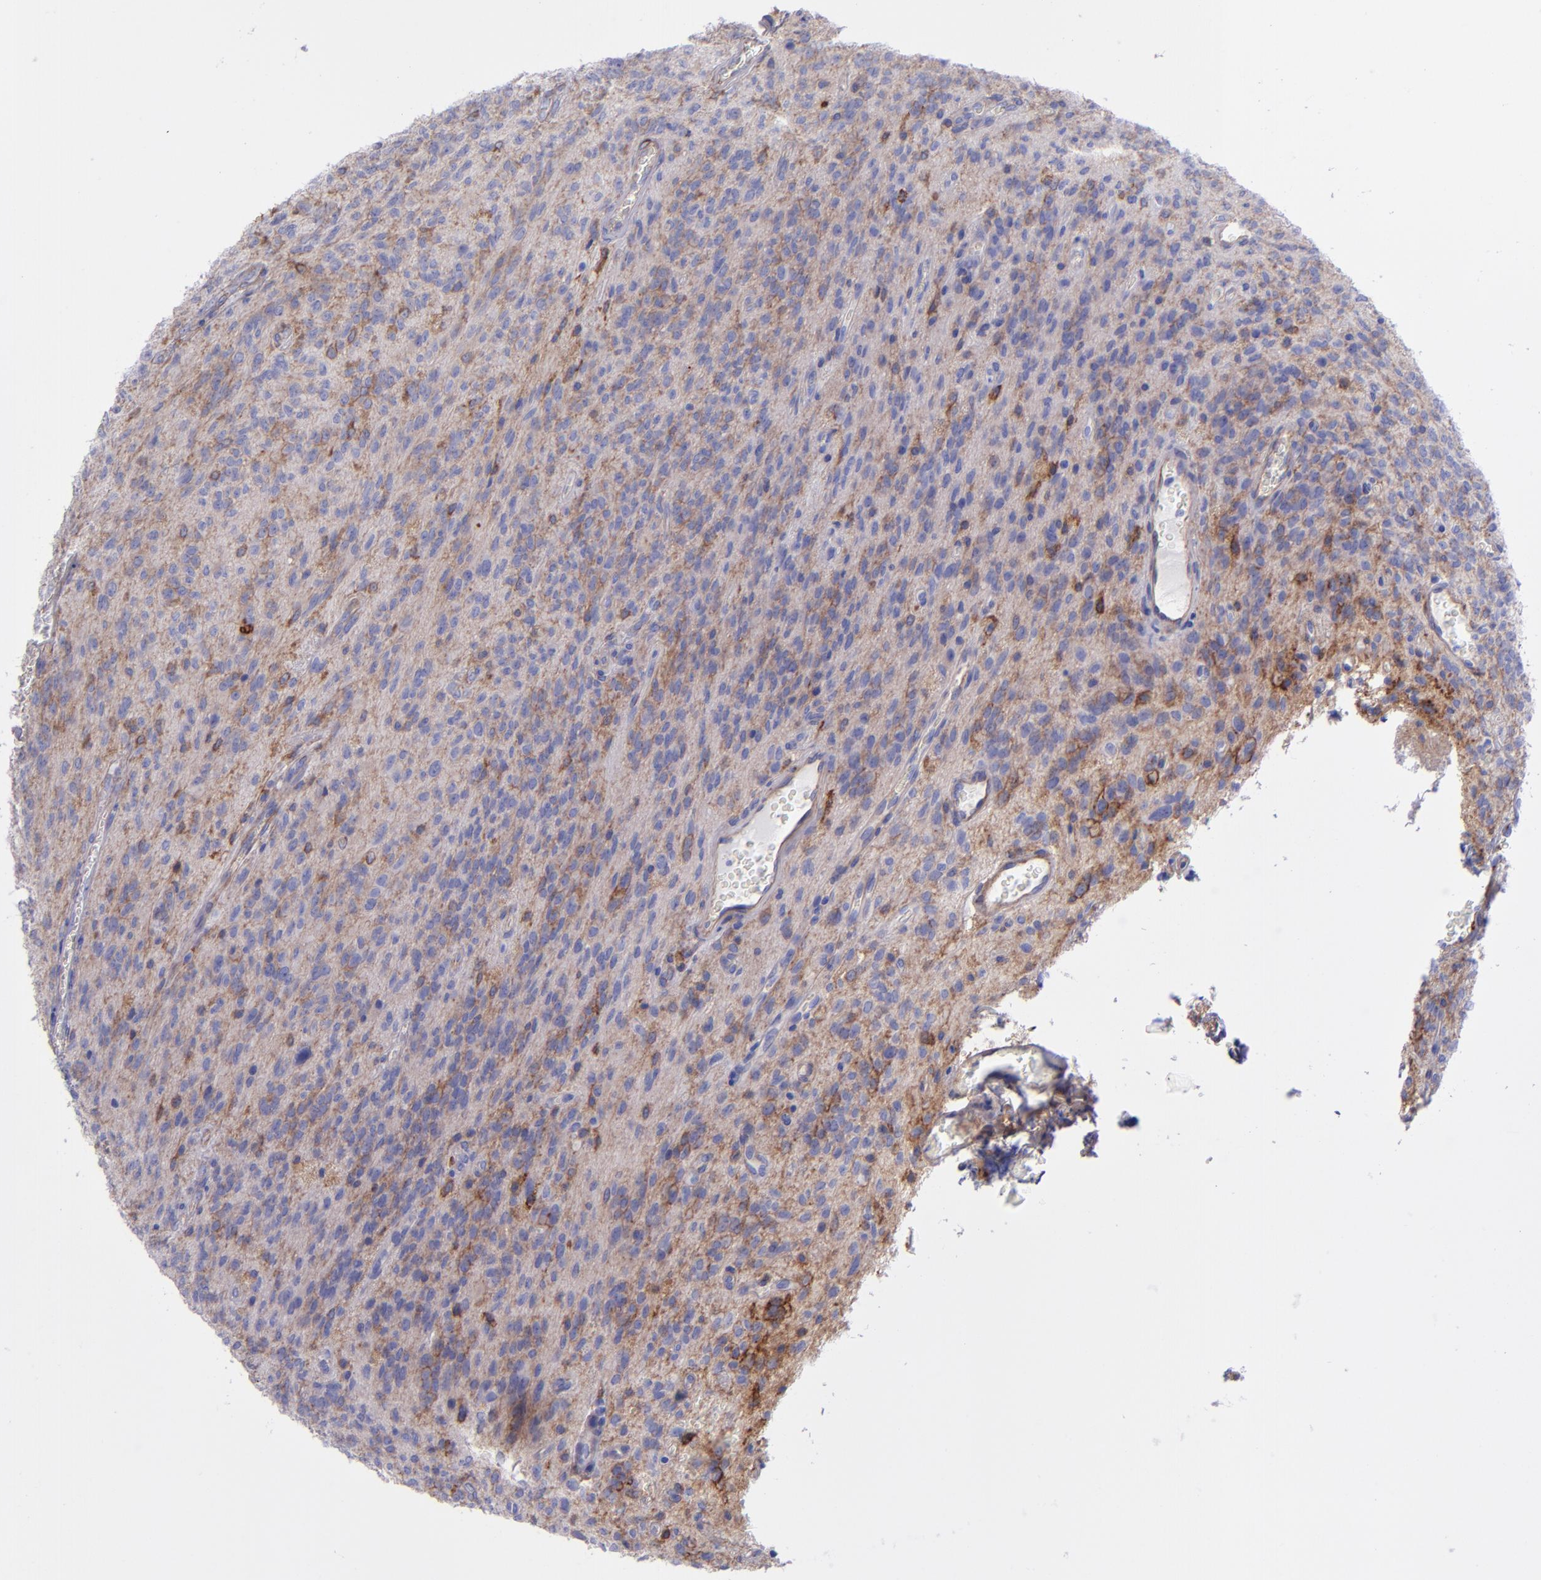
{"staining": {"intensity": "moderate", "quantity": "25%-75%", "location": "cytoplasmic/membranous"}, "tissue": "glioma", "cell_type": "Tumor cells", "image_type": "cancer", "snomed": [{"axis": "morphology", "description": "Glioma, malignant, Low grade"}, {"axis": "topography", "description": "Brain"}], "caption": "A histopathology image of malignant low-grade glioma stained for a protein displays moderate cytoplasmic/membranous brown staining in tumor cells.", "gene": "ITGAV", "patient": {"sex": "female", "age": 15}}